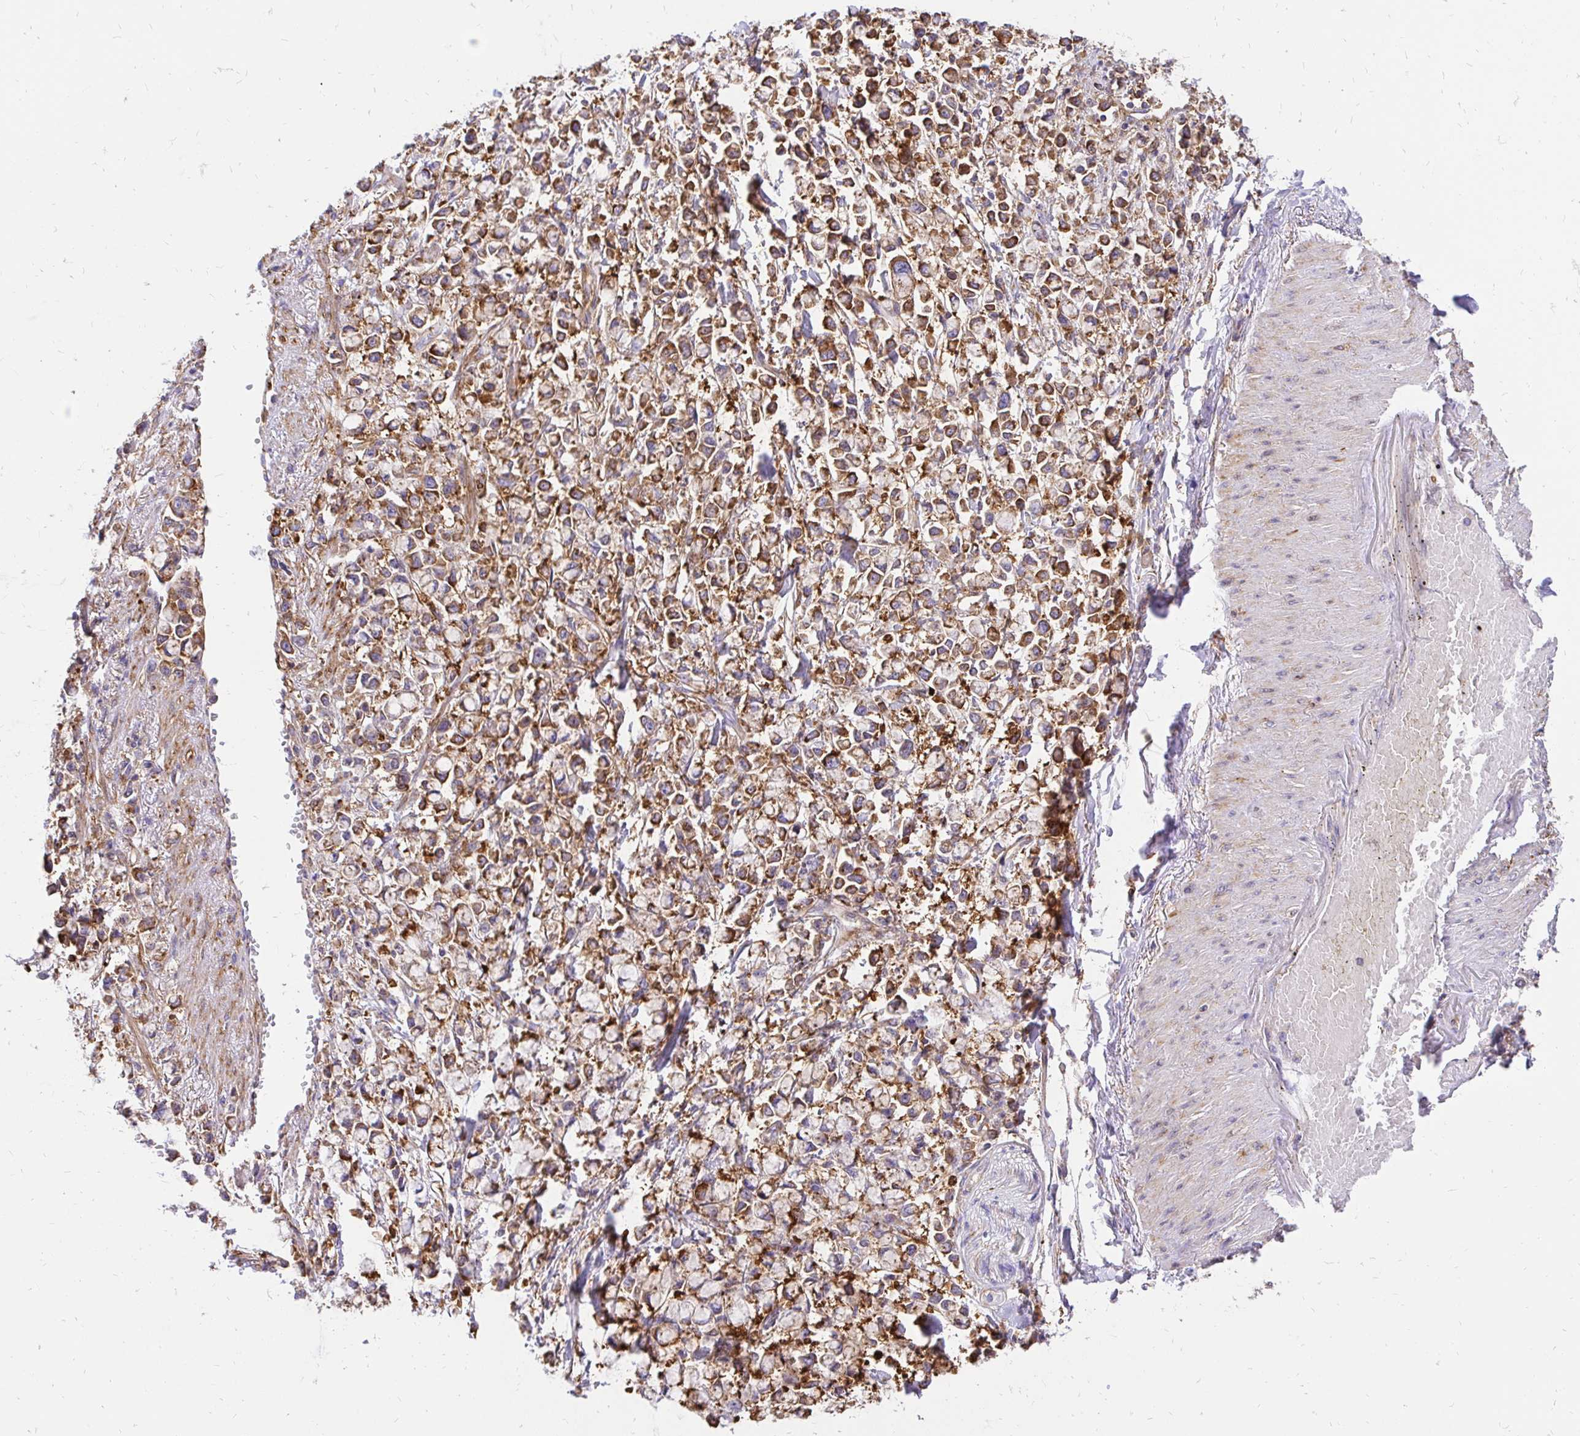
{"staining": {"intensity": "moderate", "quantity": ">75%", "location": "cytoplasmic/membranous"}, "tissue": "stomach cancer", "cell_type": "Tumor cells", "image_type": "cancer", "snomed": [{"axis": "morphology", "description": "Adenocarcinoma, NOS"}, {"axis": "topography", "description": "Stomach"}], "caption": "Protein expression analysis of stomach adenocarcinoma exhibits moderate cytoplasmic/membranous staining in about >75% of tumor cells.", "gene": "ABCB10", "patient": {"sex": "female", "age": 81}}